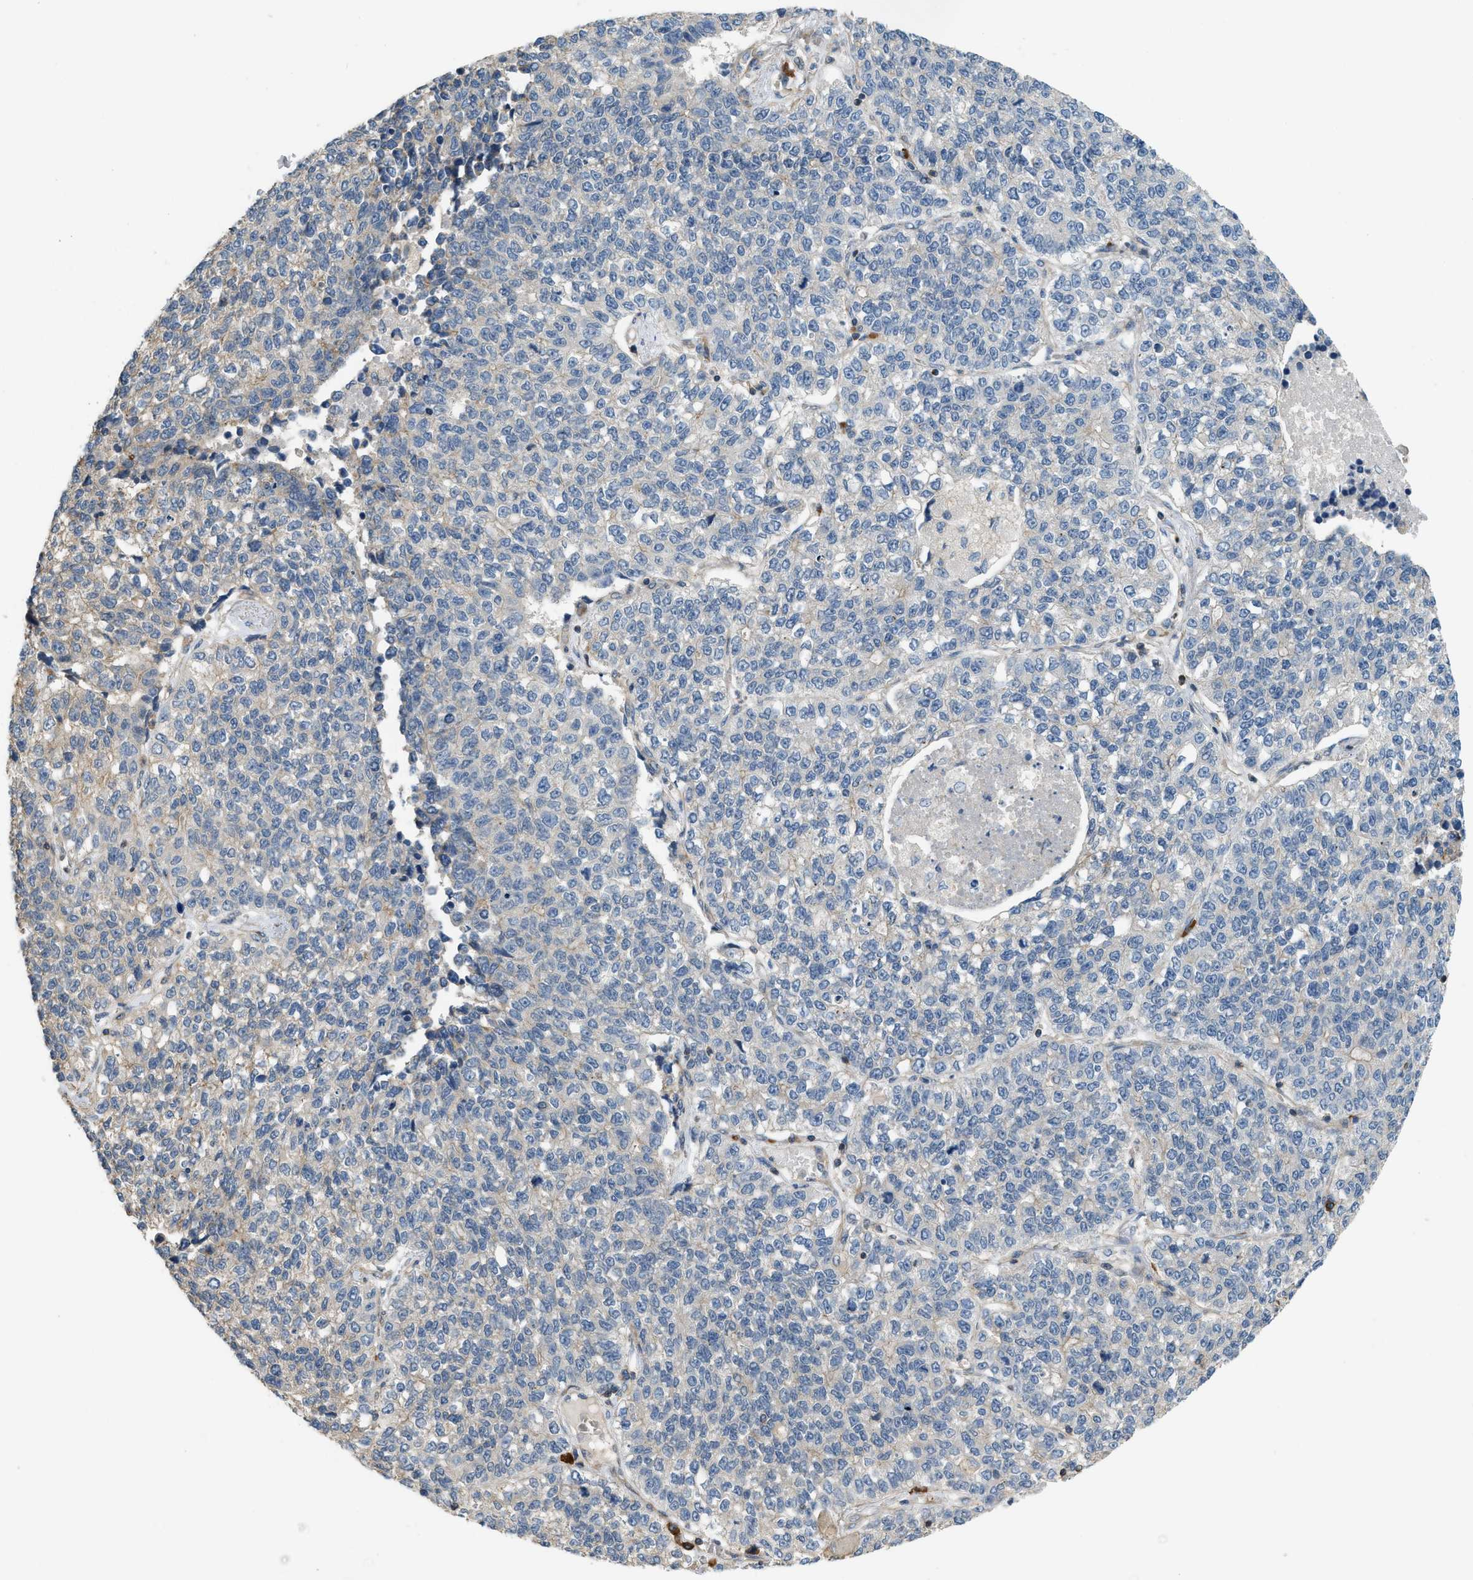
{"staining": {"intensity": "negative", "quantity": "none", "location": "none"}, "tissue": "lung cancer", "cell_type": "Tumor cells", "image_type": "cancer", "snomed": [{"axis": "morphology", "description": "Adenocarcinoma, NOS"}, {"axis": "topography", "description": "Lung"}], "caption": "Lung cancer (adenocarcinoma) was stained to show a protein in brown. There is no significant expression in tumor cells.", "gene": "BTN3A2", "patient": {"sex": "male", "age": 49}}